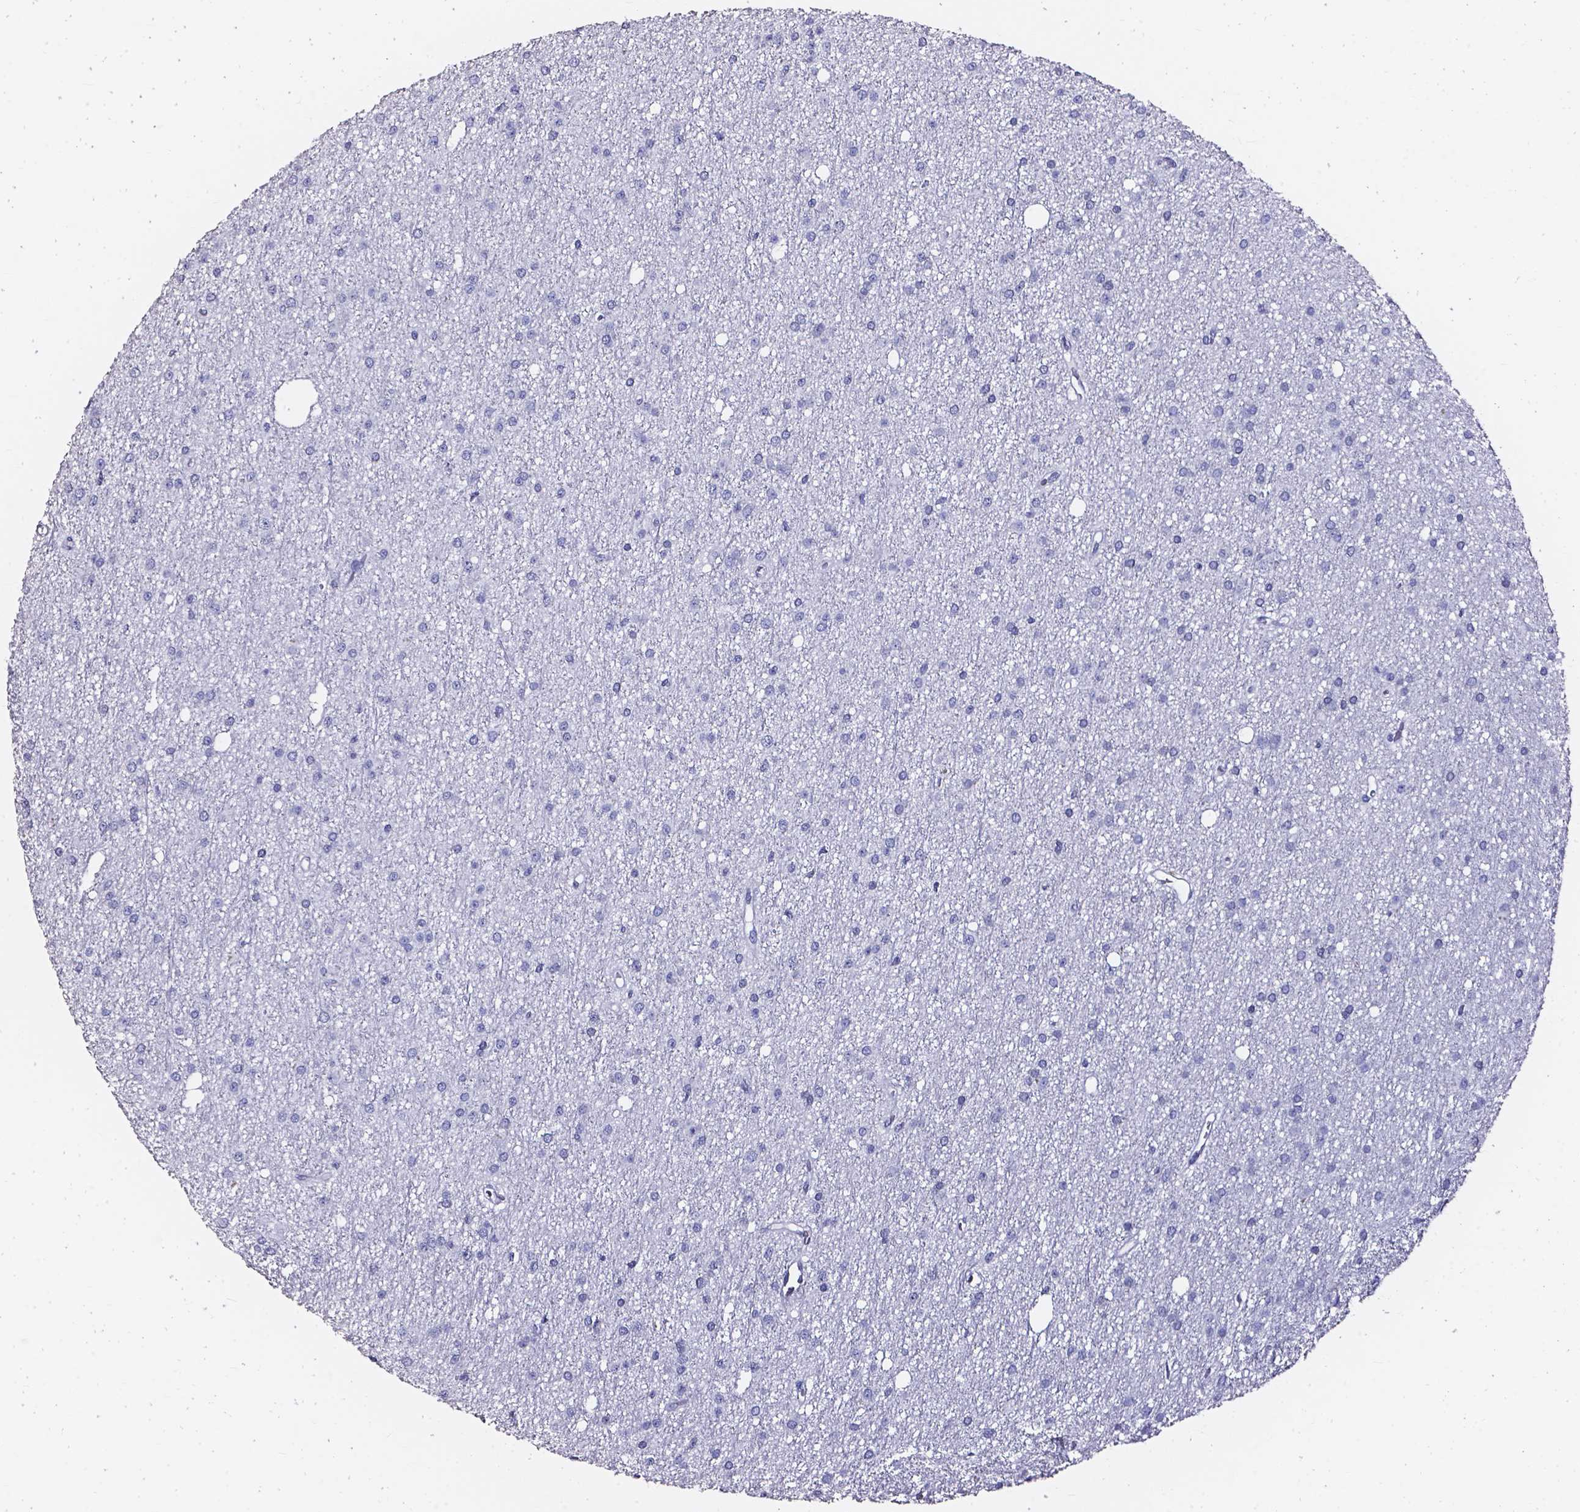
{"staining": {"intensity": "negative", "quantity": "none", "location": "none"}, "tissue": "glioma", "cell_type": "Tumor cells", "image_type": "cancer", "snomed": [{"axis": "morphology", "description": "Glioma, malignant, Low grade"}, {"axis": "topography", "description": "Brain"}], "caption": "This is an immunohistochemistry micrograph of human glioma. There is no staining in tumor cells.", "gene": "AKR1B10", "patient": {"sex": "male", "age": 27}}